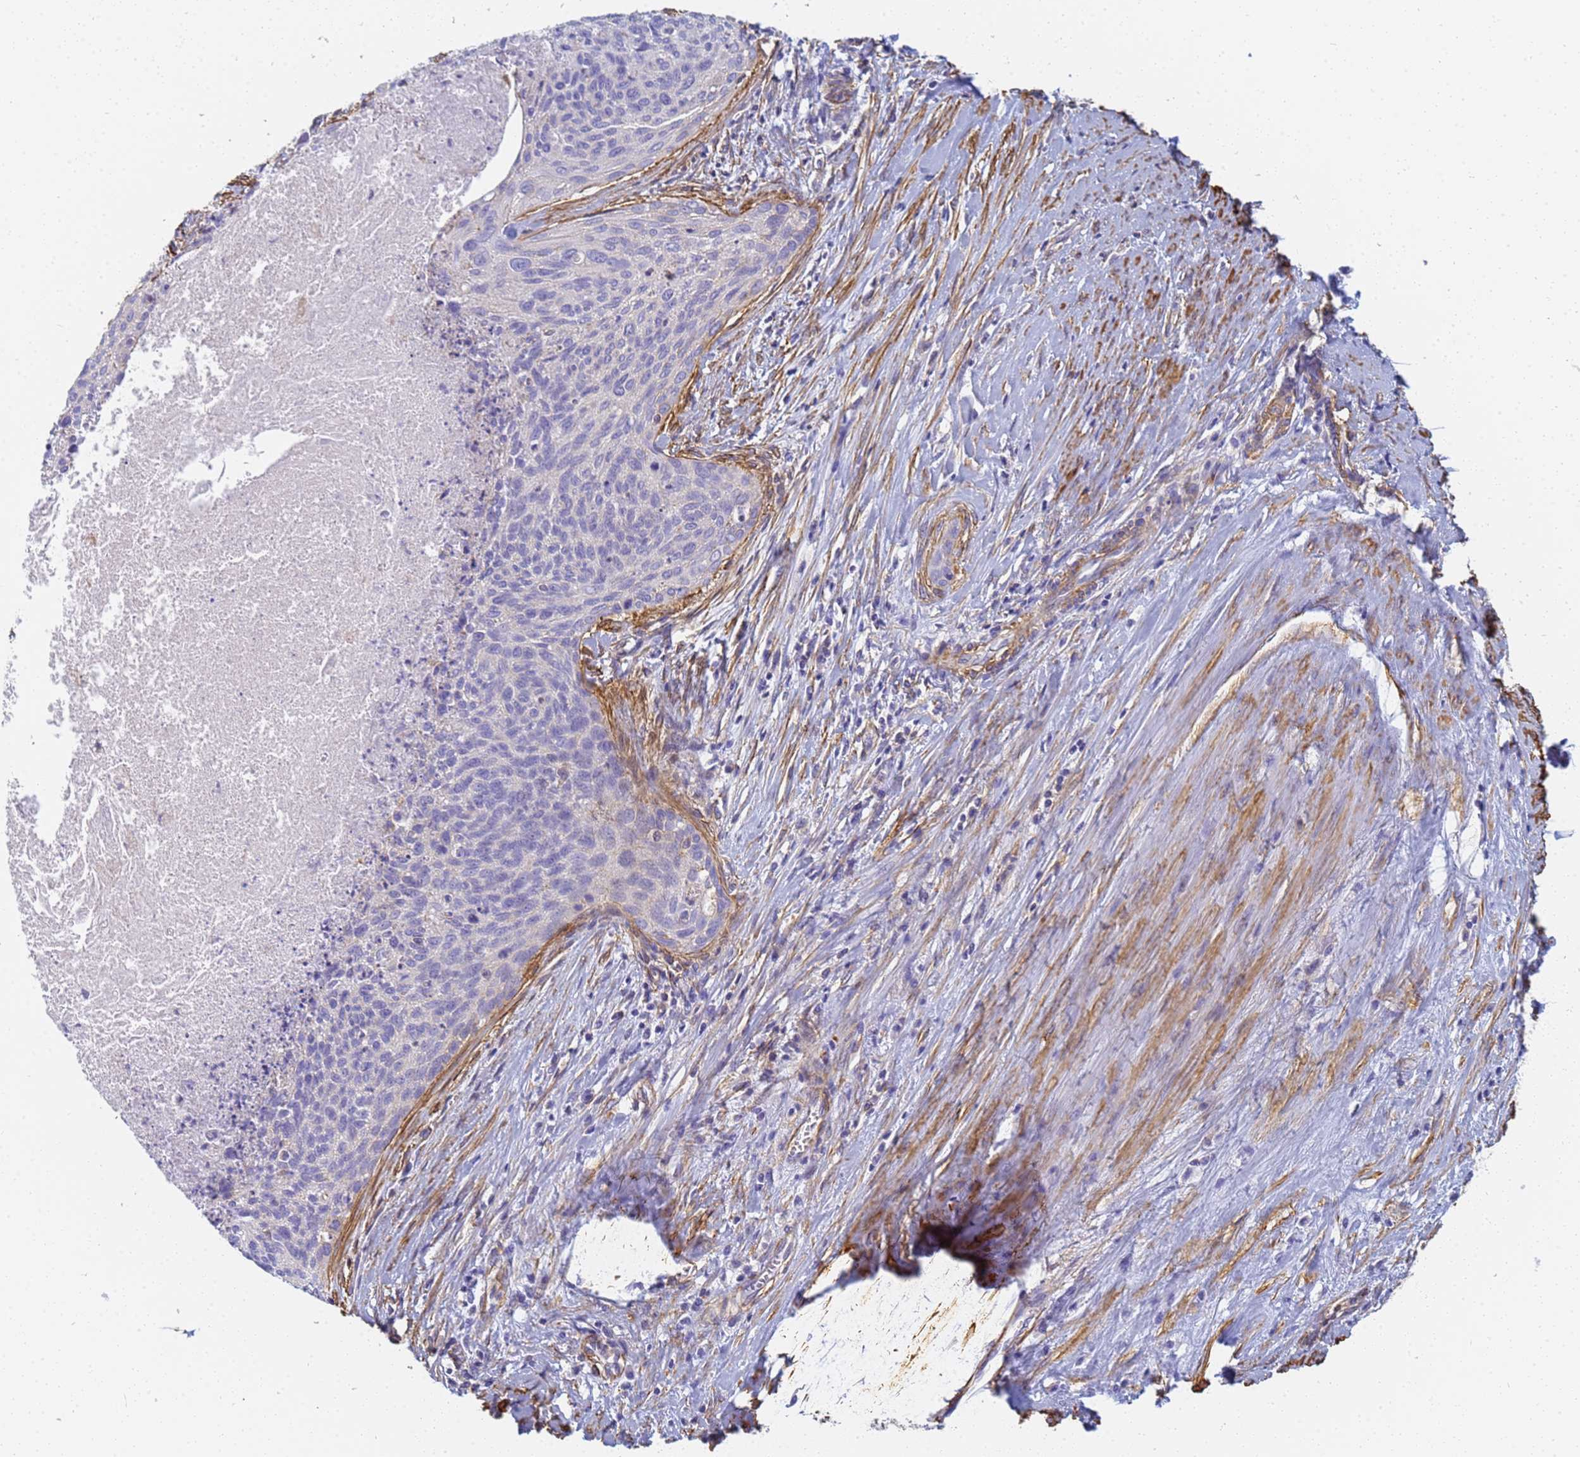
{"staining": {"intensity": "negative", "quantity": "none", "location": "none"}, "tissue": "cervical cancer", "cell_type": "Tumor cells", "image_type": "cancer", "snomed": [{"axis": "morphology", "description": "Squamous cell carcinoma, NOS"}, {"axis": "topography", "description": "Cervix"}], "caption": "This is a histopathology image of immunohistochemistry staining of cervical cancer, which shows no staining in tumor cells. (Brightfield microscopy of DAB (3,3'-diaminobenzidine) IHC at high magnification).", "gene": "TPM1", "patient": {"sex": "female", "age": 55}}